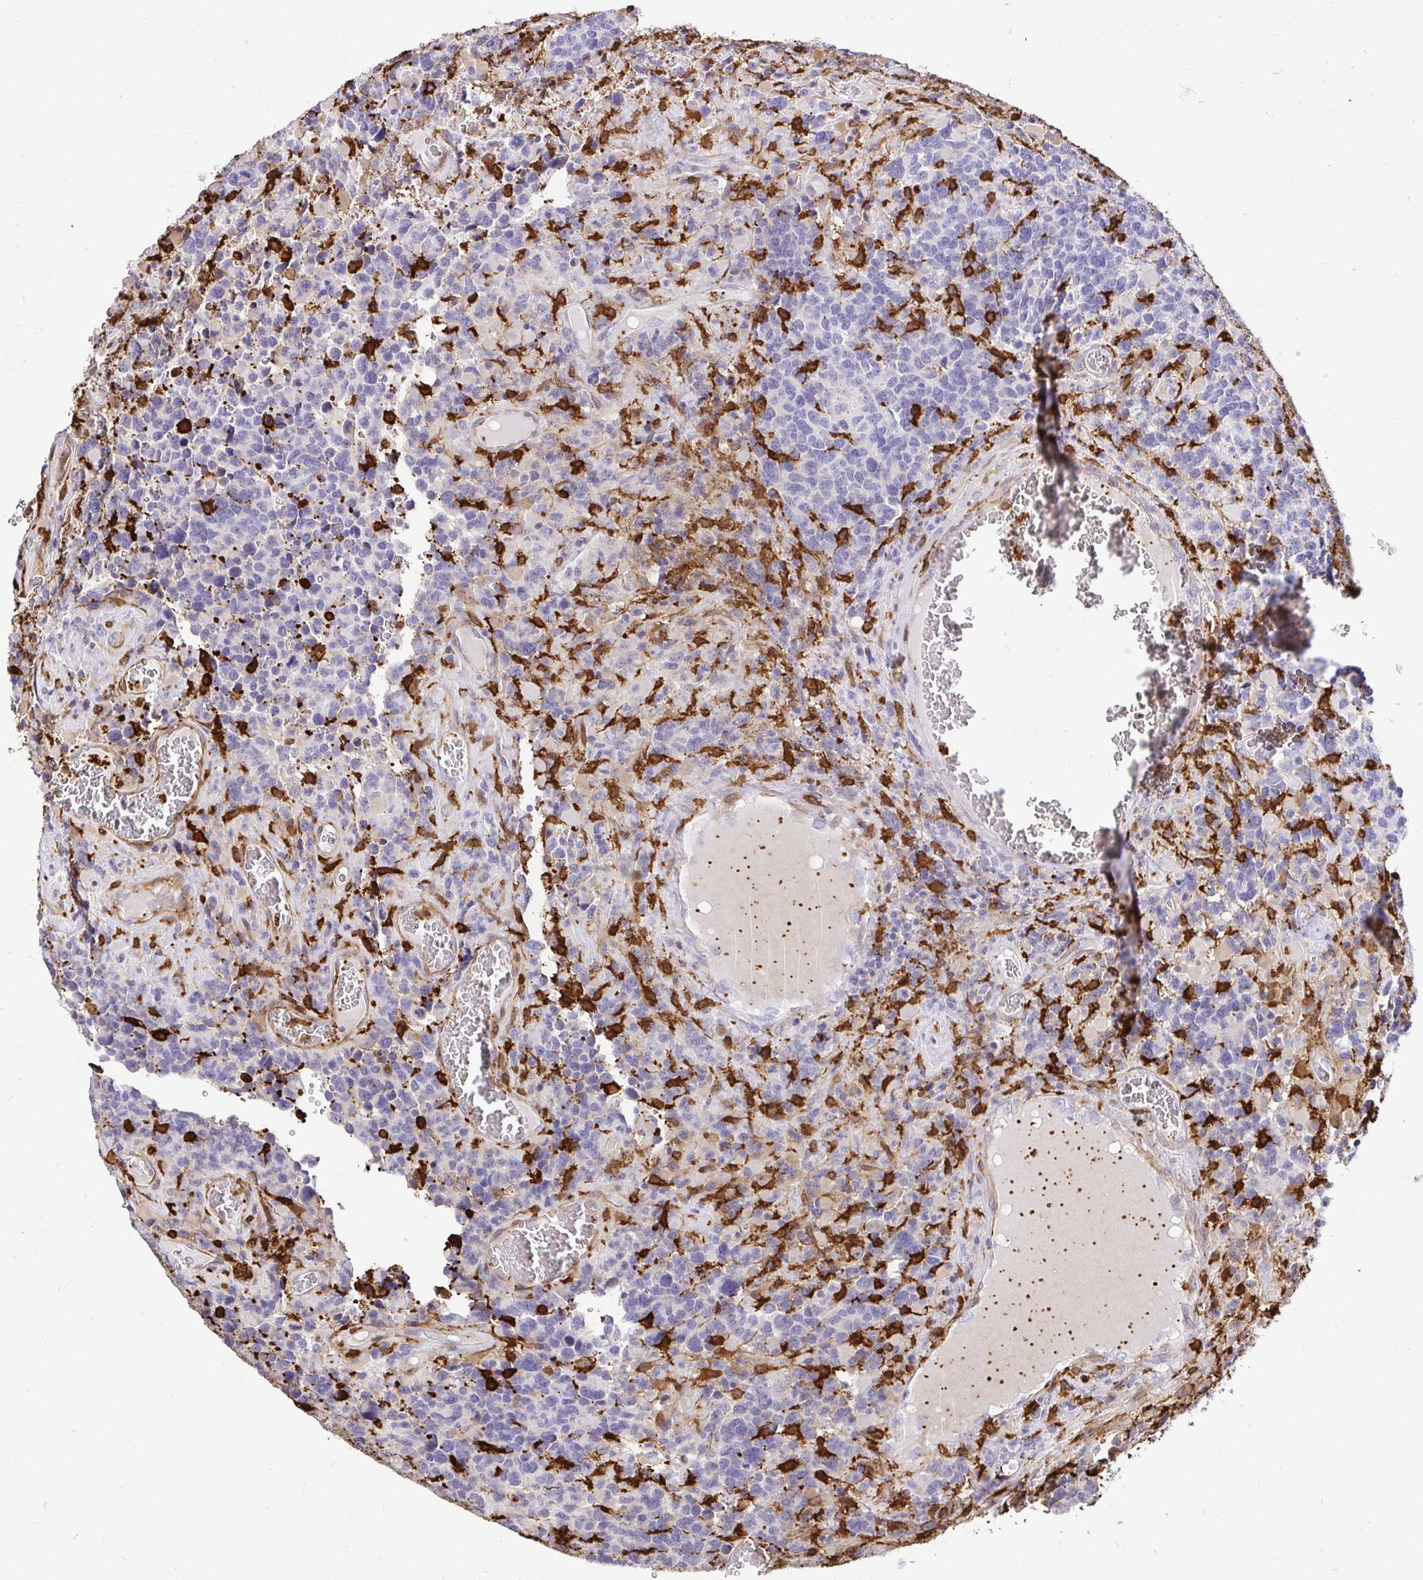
{"staining": {"intensity": "negative", "quantity": "none", "location": "none"}, "tissue": "glioma", "cell_type": "Tumor cells", "image_type": "cancer", "snomed": [{"axis": "morphology", "description": "Glioma, malignant, High grade"}, {"axis": "topography", "description": "Brain"}], "caption": "The photomicrograph shows no significant staining in tumor cells of glioma. Nuclei are stained in blue.", "gene": "GSN", "patient": {"sex": "female", "age": 40}}